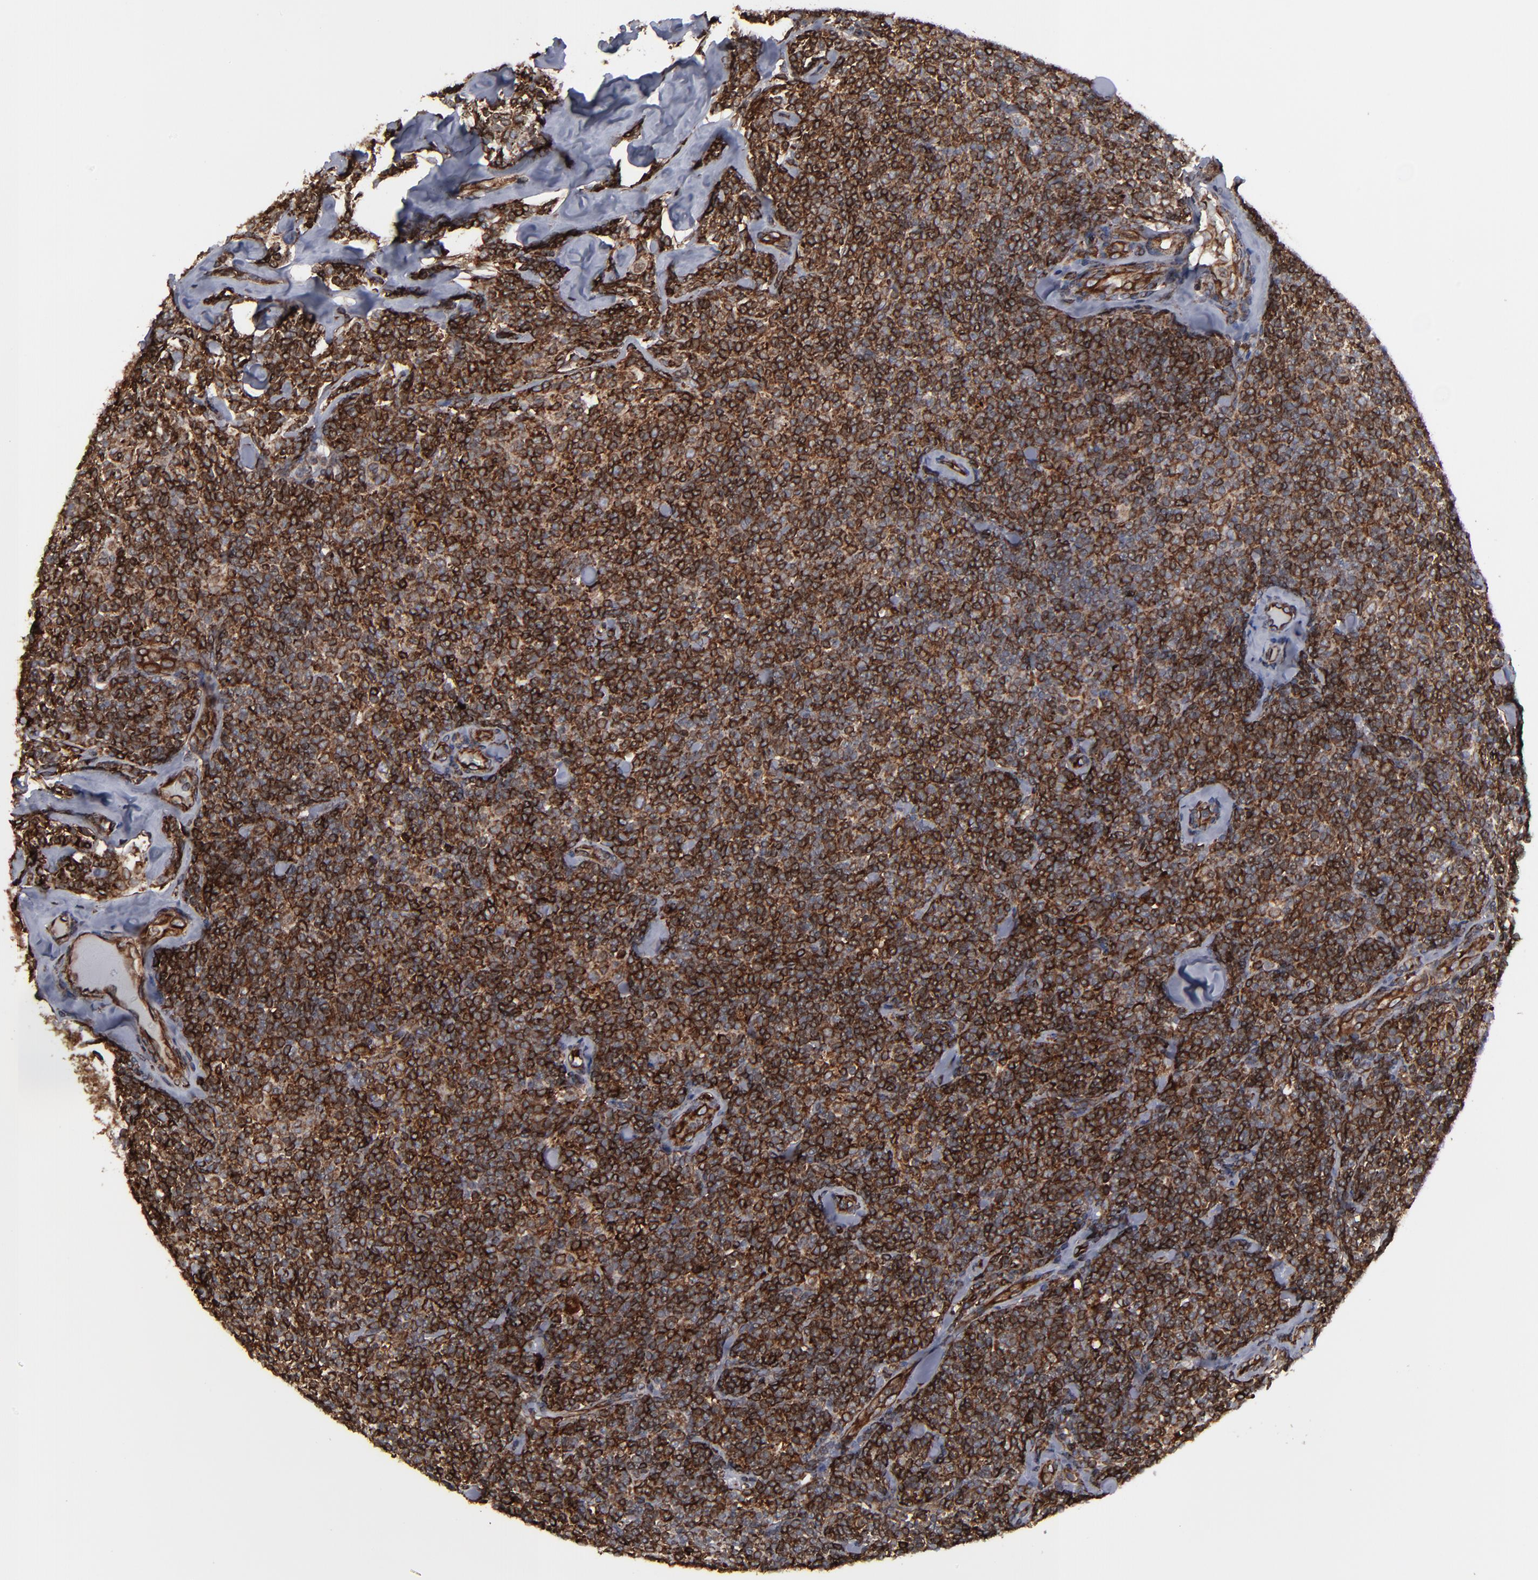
{"staining": {"intensity": "strong", "quantity": ">75%", "location": "cytoplasmic/membranous"}, "tissue": "lymphoma", "cell_type": "Tumor cells", "image_type": "cancer", "snomed": [{"axis": "morphology", "description": "Malignant lymphoma, non-Hodgkin's type, Low grade"}, {"axis": "topography", "description": "Lymph node"}], "caption": "There is high levels of strong cytoplasmic/membranous staining in tumor cells of low-grade malignant lymphoma, non-Hodgkin's type, as demonstrated by immunohistochemical staining (brown color).", "gene": "CNIH1", "patient": {"sex": "female", "age": 56}}